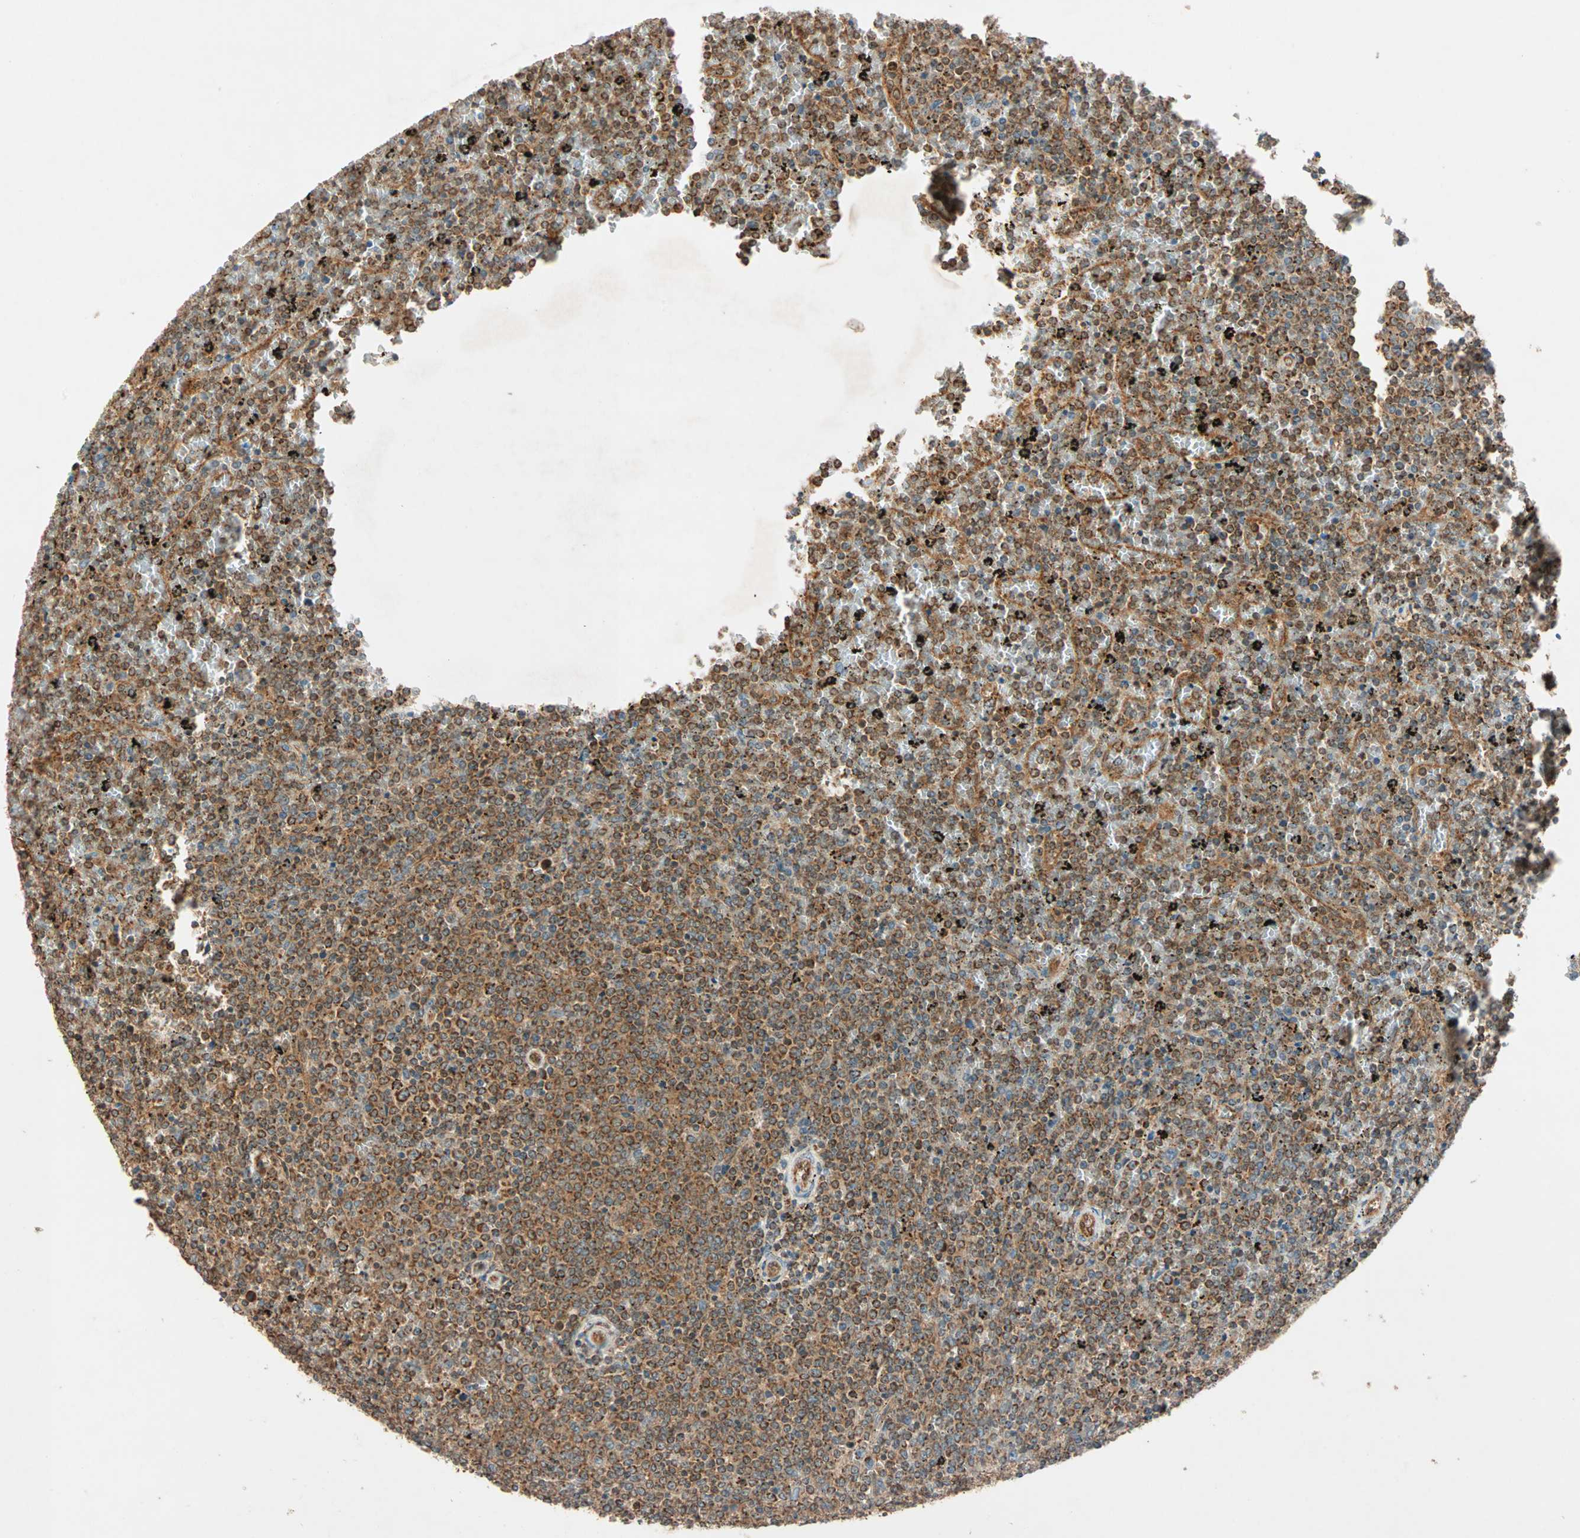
{"staining": {"intensity": "strong", "quantity": ">75%", "location": "cytoplasmic/membranous"}, "tissue": "lymphoma", "cell_type": "Tumor cells", "image_type": "cancer", "snomed": [{"axis": "morphology", "description": "Malignant lymphoma, non-Hodgkin's type, Low grade"}, {"axis": "topography", "description": "Spleen"}], "caption": "Immunohistochemistry image of neoplastic tissue: lymphoma stained using IHC reveals high levels of strong protein expression localized specifically in the cytoplasmic/membranous of tumor cells, appearing as a cytoplasmic/membranous brown color.", "gene": "MAPK1", "patient": {"sex": "female", "age": 77}}